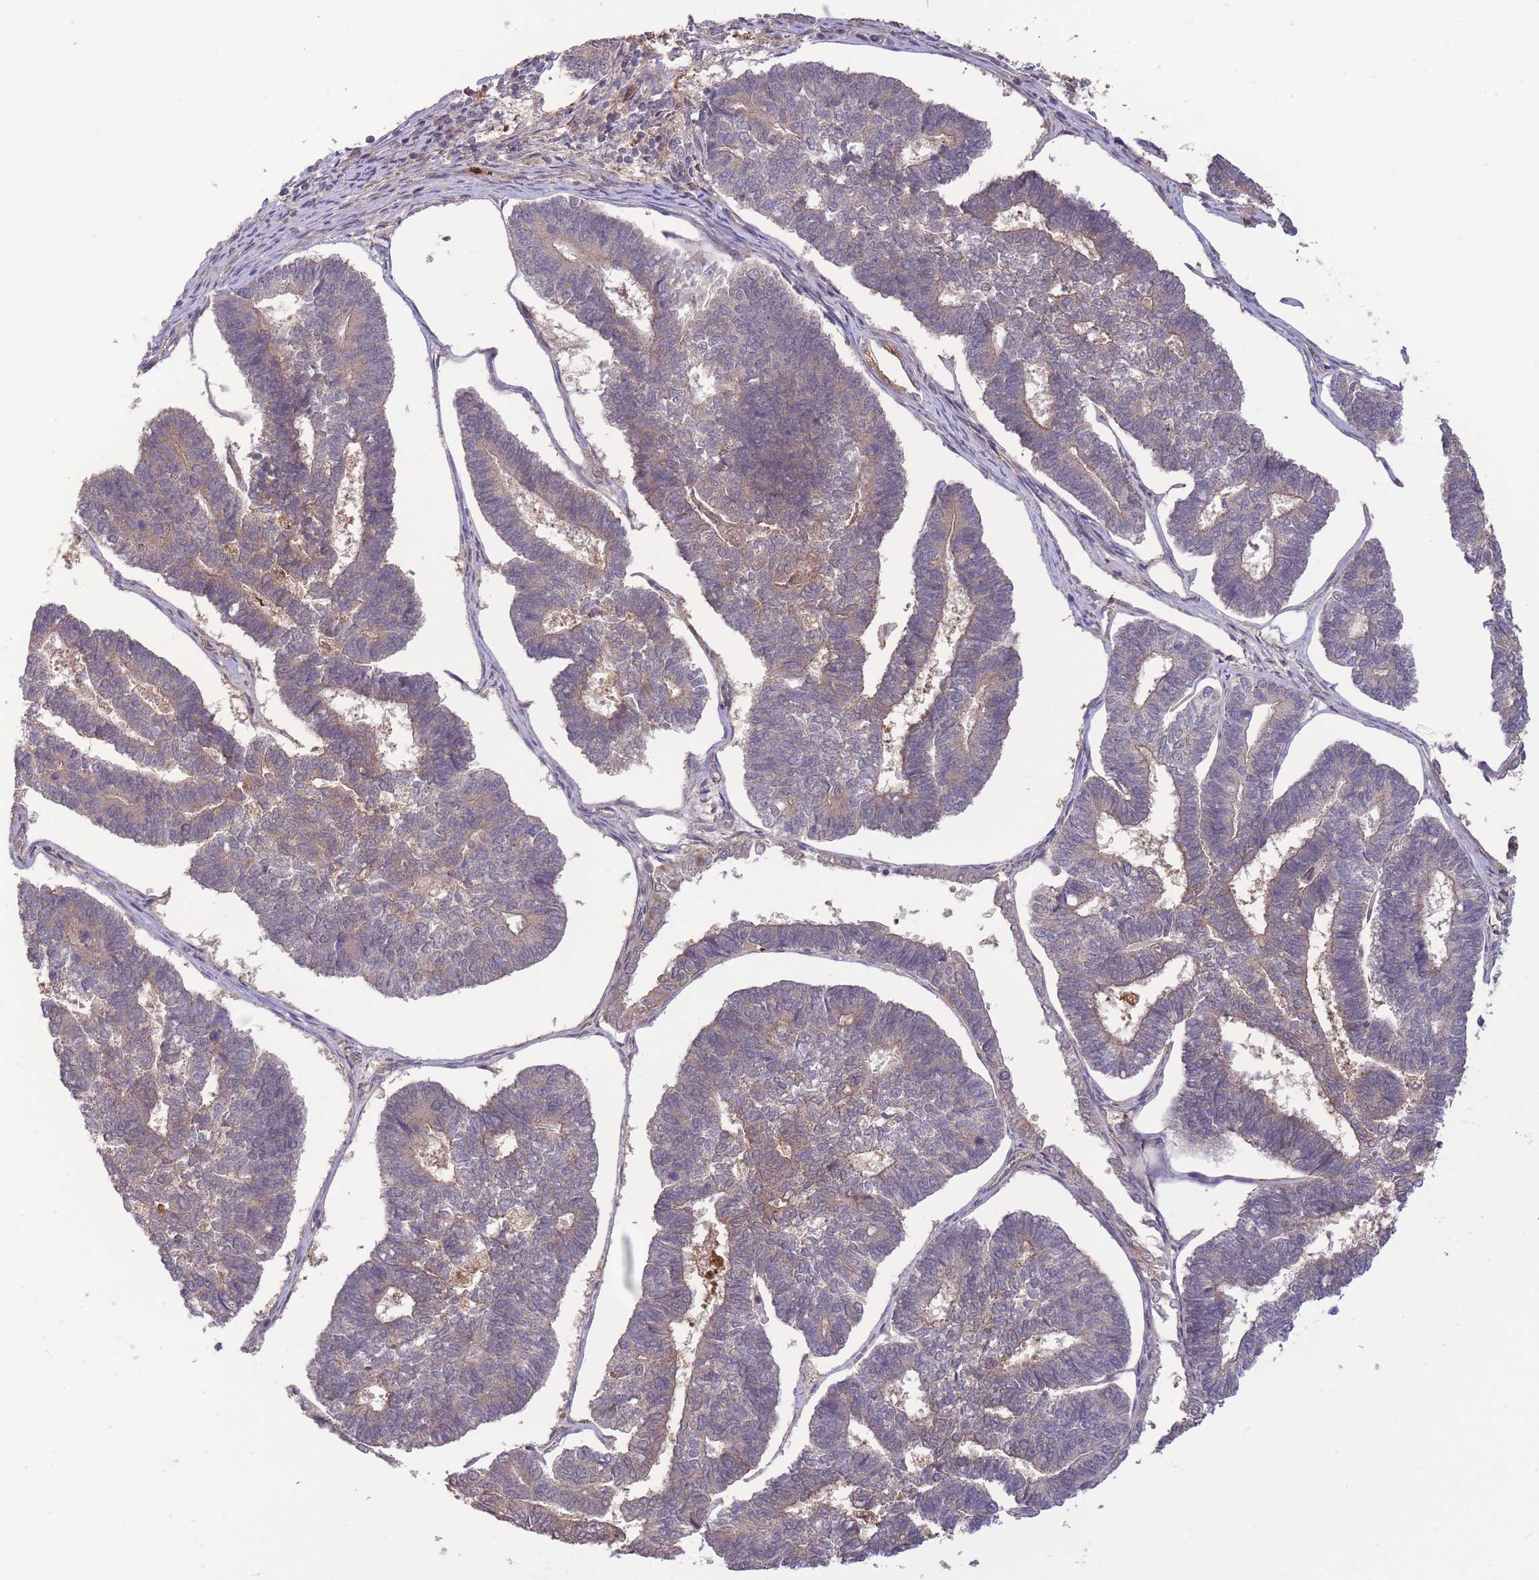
{"staining": {"intensity": "weak", "quantity": "25%-75%", "location": "cytoplasmic/membranous"}, "tissue": "endometrial cancer", "cell_type": "Tumor cells", "image_type": "cancer", "snomed": [{"axis": "morphology", "description": "Adenocarcinoma, NOS"}, {"axis": "topography", "description": "Endometrium"}], "caption": "Brown immunohistochemical staining in human endometrial cancer demonstrates weak cytoplasmic/membranous expression in approximately 25%-75% of tumor cells.", "gene": "ZNF304", "patient": {"sex": "female", "age": 70}}